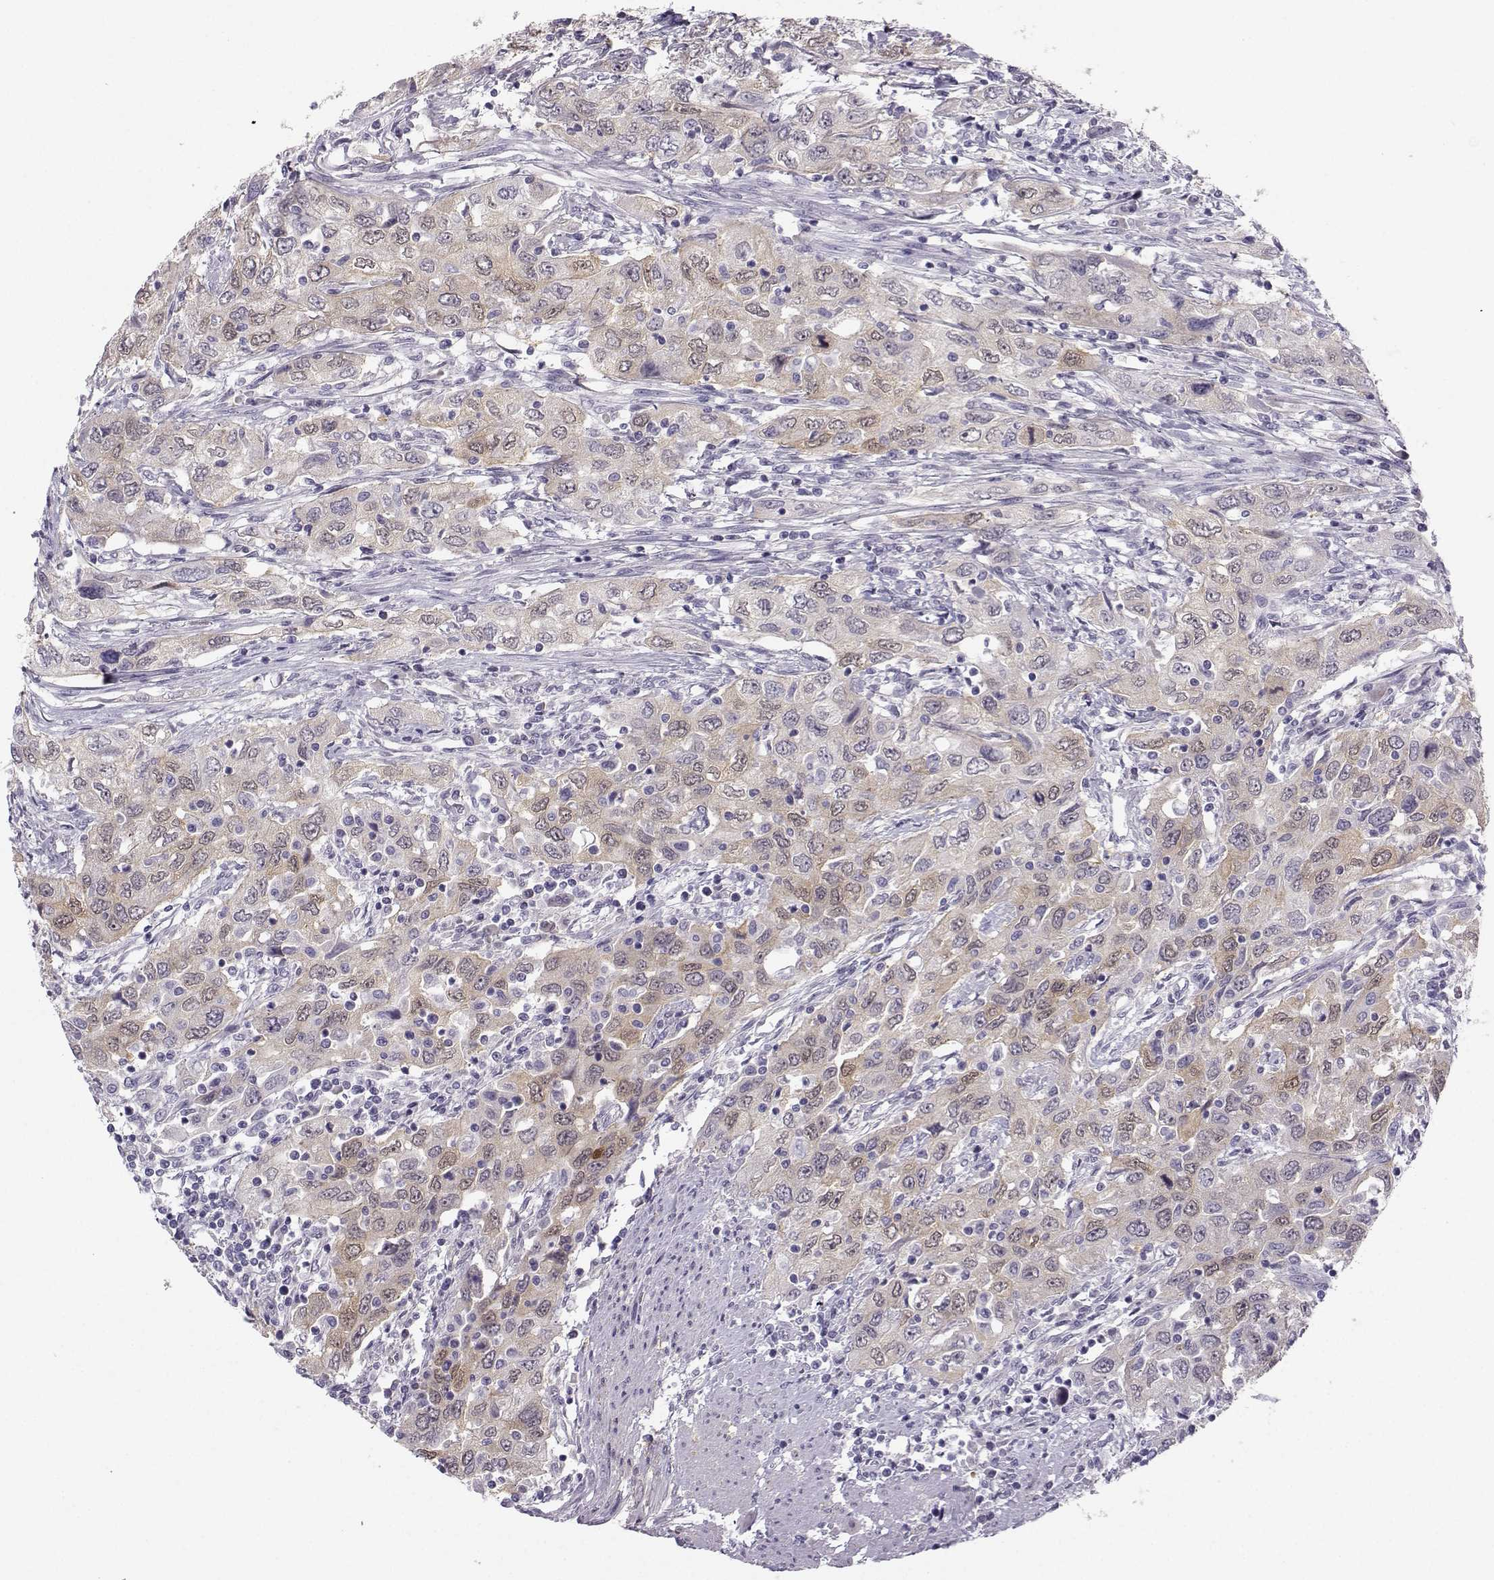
{"staining": {"intensity": "weak", "quantity": "25%-75%", "location": "cytoplasmic/membranous"}, "tissue": "urothelial cancer", "cell_type": "Tumor cells", "image_type": "cancer", "snomed": [{"axis": "morphology", "description": "Urothelial carcinoma, High grade"}, {"axis": "topography", "description": "Urinary bladder"}], "caption": "Tumor cells show low levels of weak cytoplasmic/membranous expression in about 25%-75% of cells in human urothelial carcinoma (high-grade).", "gene": "NQO1", "patient": {"sex": "male", "age": 76}}